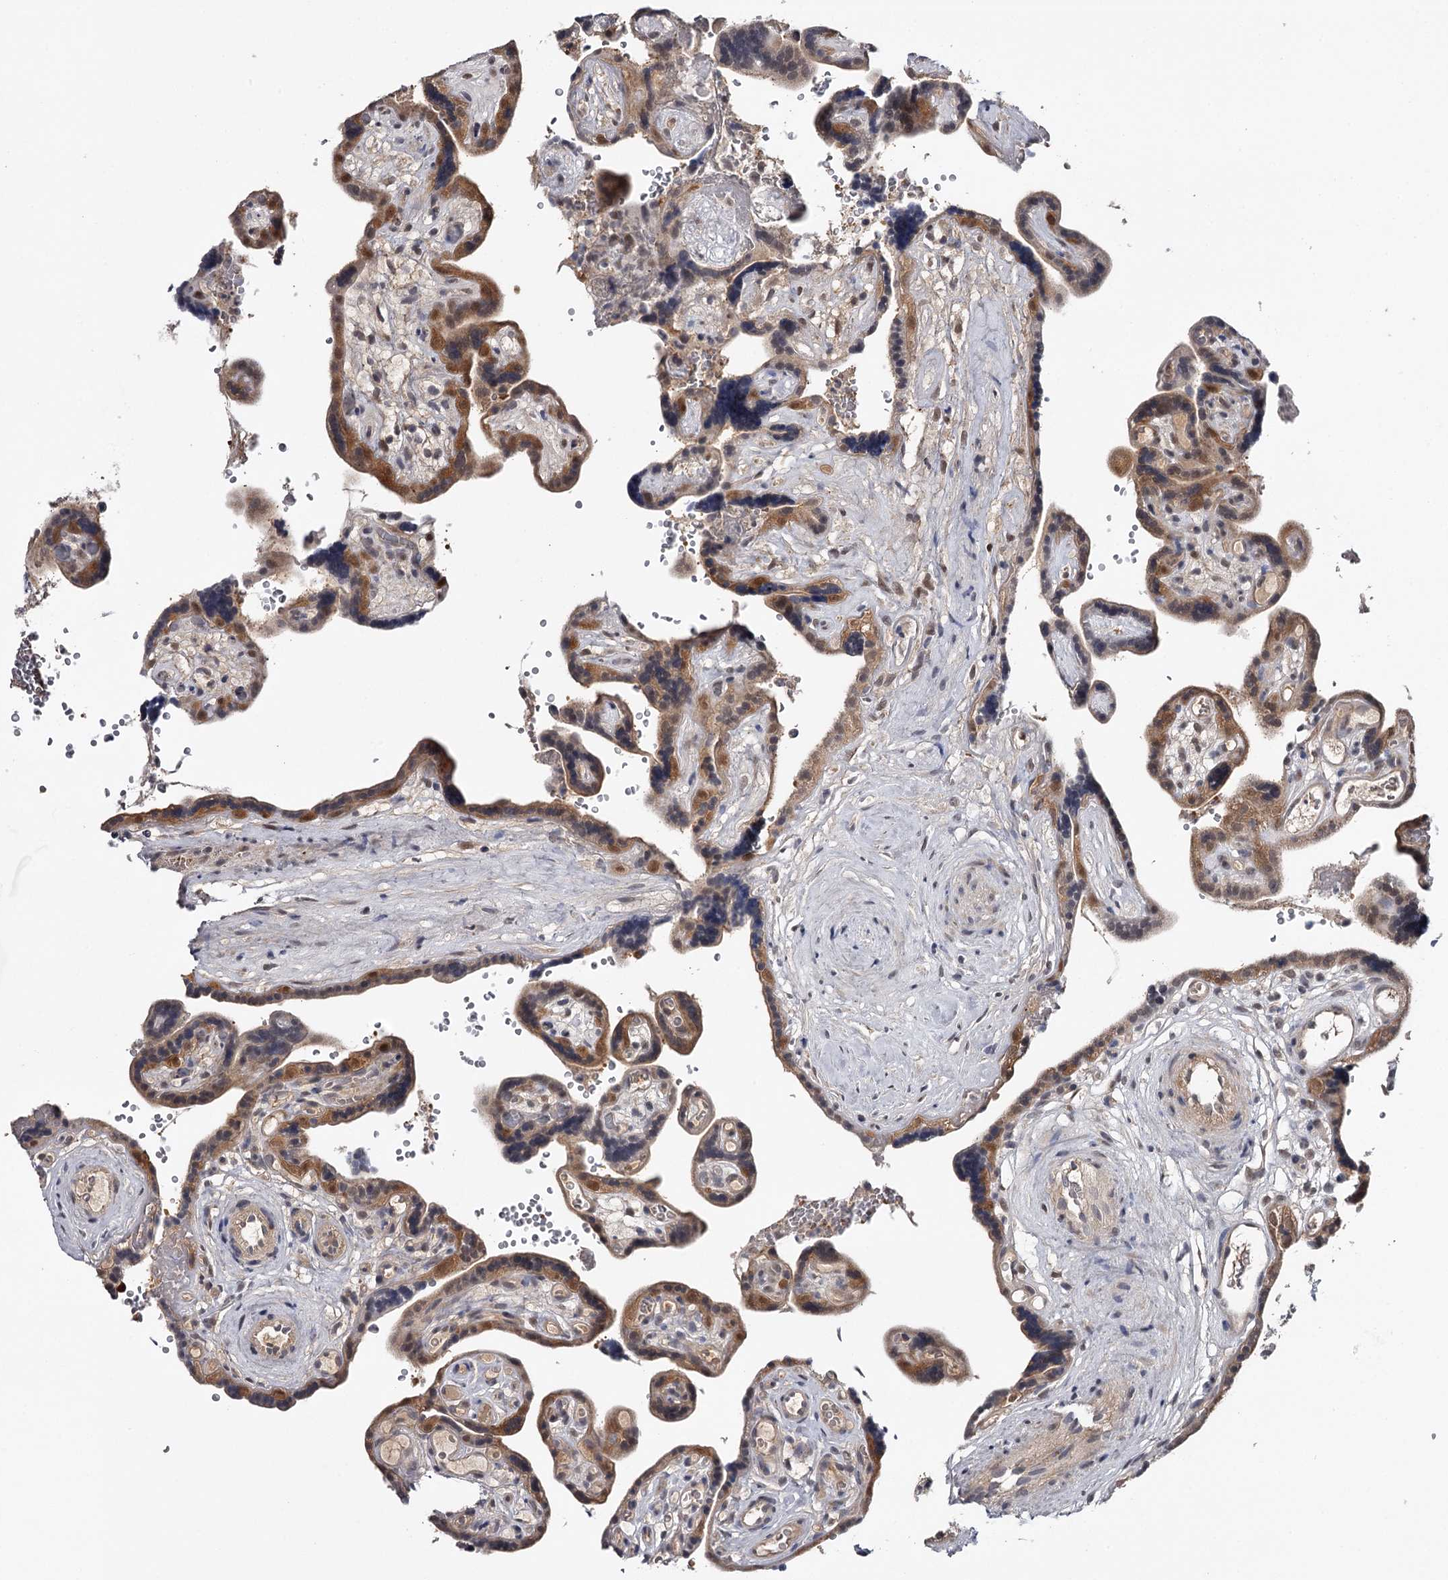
{"staining": {"intensity": "moderate", "quantity": ">75%", "location": "cytoplasmic/membranous,nuclear"}, "tissue": "placenta", "cell_type": "Decidual cells", "image_type": "normal", "snomed": [{"axis": "morphology", "description": "Normal tissue, NOS"}, {"axis": "topography", "description": "Placenta"}], "caption": "IHC (DAB (3,3'-diaminobenzidine)) staining of unremarkable placenta demonstrates moderate cytoplasmic/membranous,nuclear protein expression in approximately >75% of decidual cells. The protein of interest is stained brown, and the nuclei are stained in blue (DAB (3,3'-diaminobenzidine) IHC with brightfield microscopy, high magnification).", "gene": "GTSF1", "patient": {"sex": "female", "age": 30}}